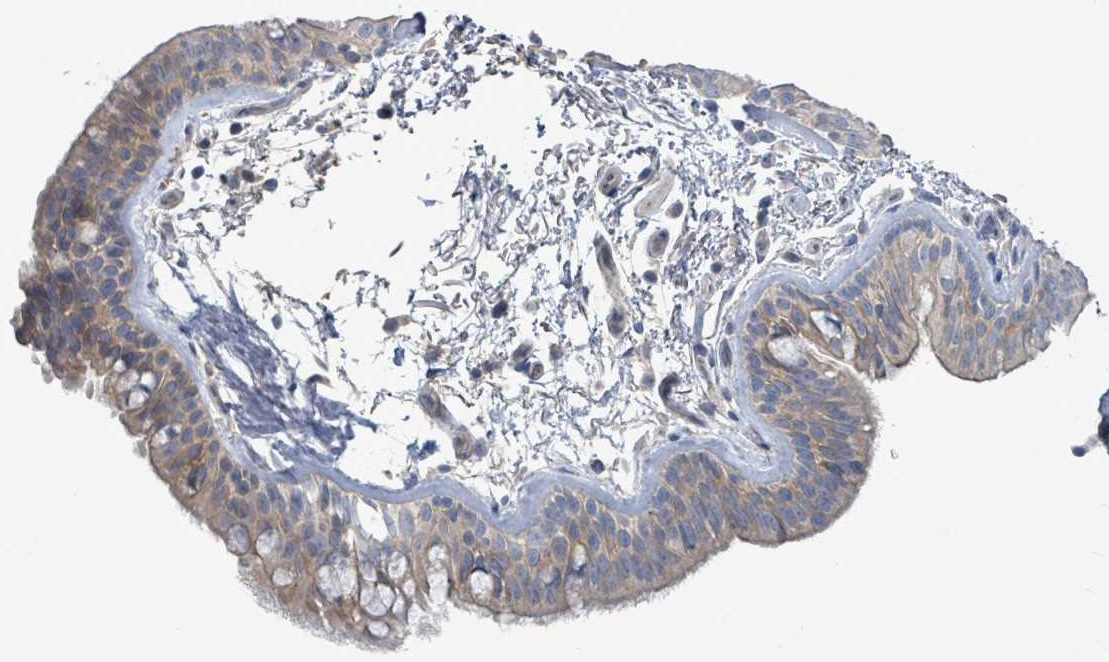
{"staining": {"intensity": "negative", "quantity": "none", "location": "none"}, "tissue": "adipose tissue", "cell_type": "Adipocytes", "image_type": "normal", "snomed": [{"axis": "morphology", "description": "Normal tissue, NOS"}, {"axis": "topography", "description": "Cartilage tissue"}, {"axis": "topography", "description": "Bronchus"}], "caption": "DAB immunohistochemical staining of benign adipose tissue reveals no significant expression in adipocytes. The staining was performed using DAB to visualize the protein expression in brown, while the nuclei were stained in blue with hematoxylin (Magnification: 20x).", "gene": "HRAS", "patient": {"sex": "female", "age": 72}}